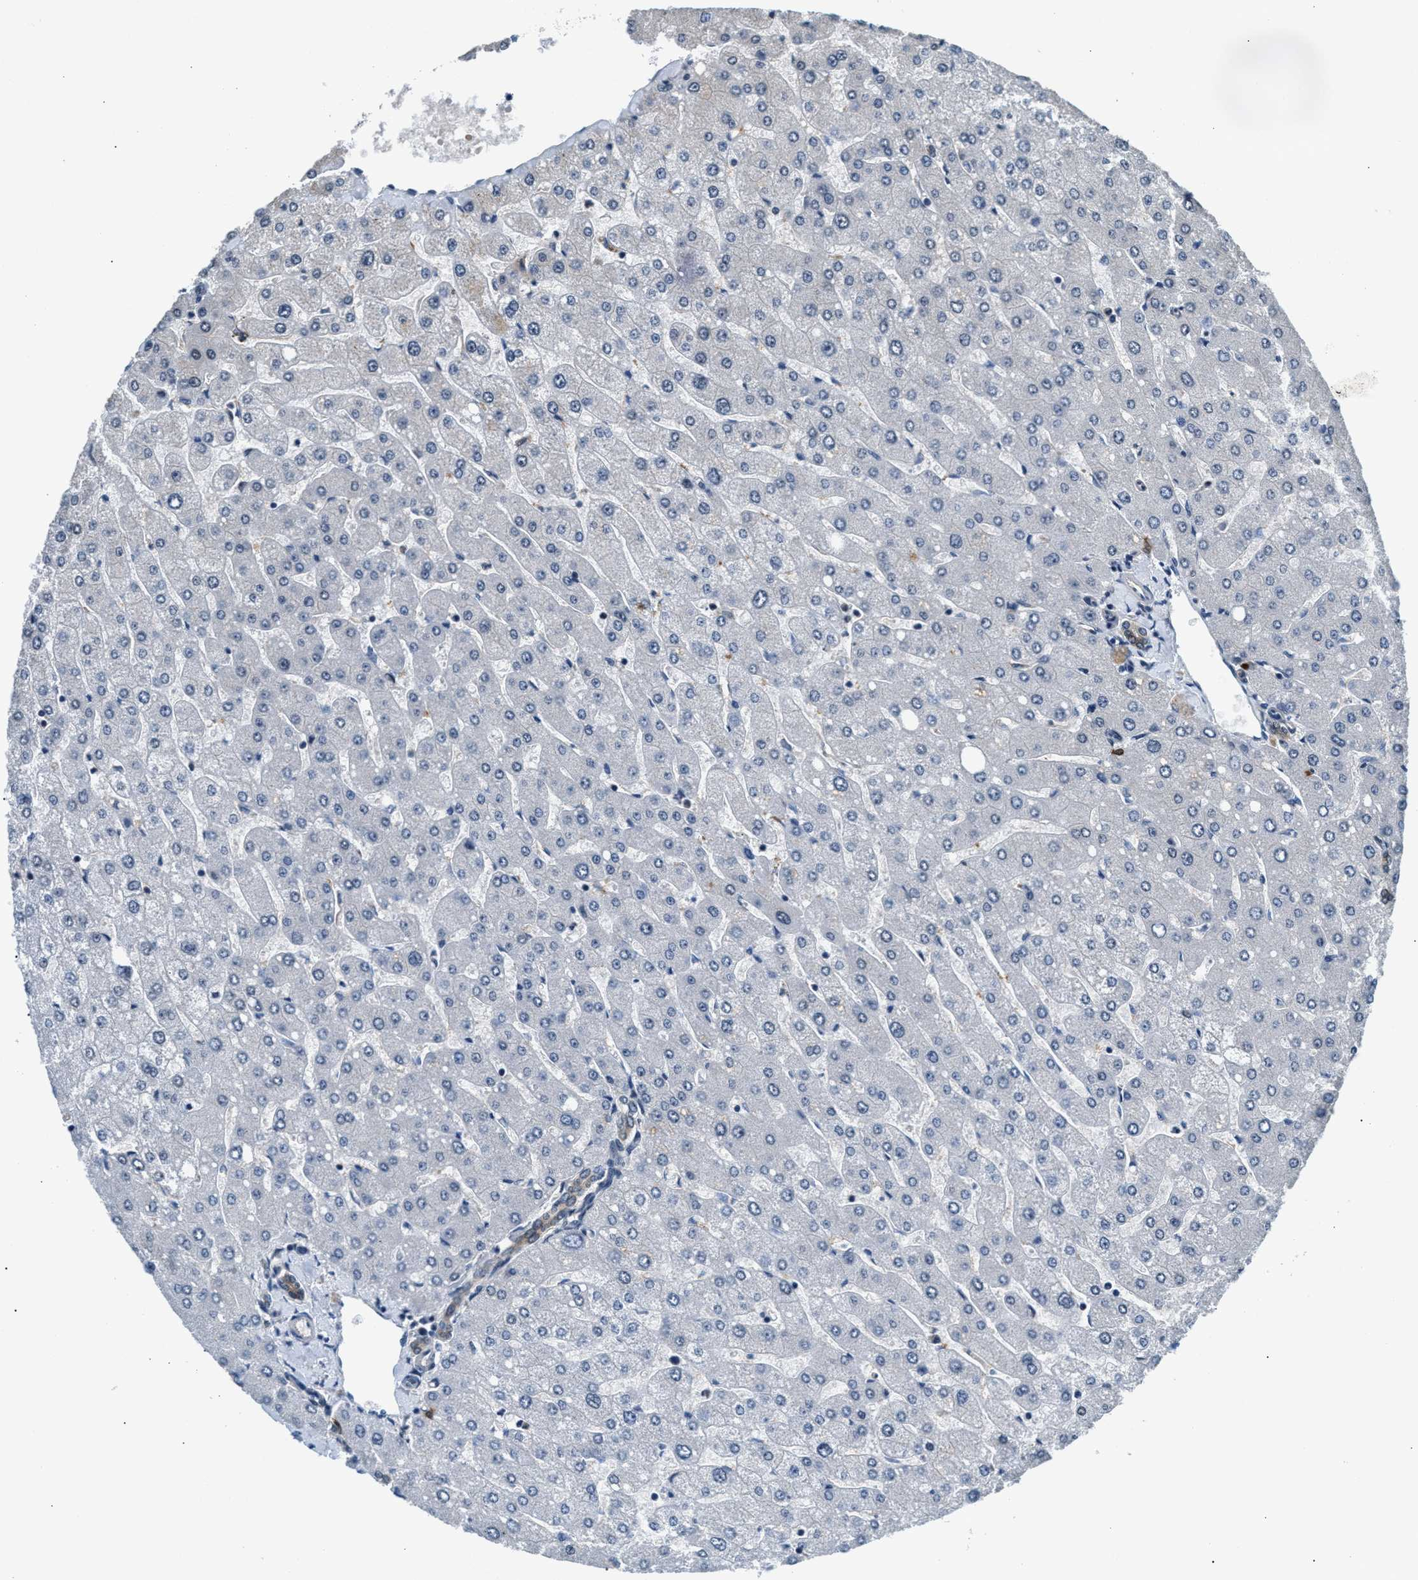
{"staining": {"intensity": "weak", "quantity": "25%-75%", "location": "cytoplasmic/membranous"}, "tissue": "liver", "cell_type": "Cholangiocytes", "image_type": "normal", "snomed": [{"axis": "morphology", "description": "Normal tissue, NOS"}, {"axis": "topography", "description": "Liver"}], "caption": "Weak cytoplasmic/membranous expression is seen in approximately 25%-75% of cholangiocytes in benign liver. The staining was performed using DAB to visualize the protein expression in brown, while the nuclei were stained in blue with hematoxylin (Magnification: 20x).", "gene": "RBM33", "patient": {"sex": "male", "age": 55}}